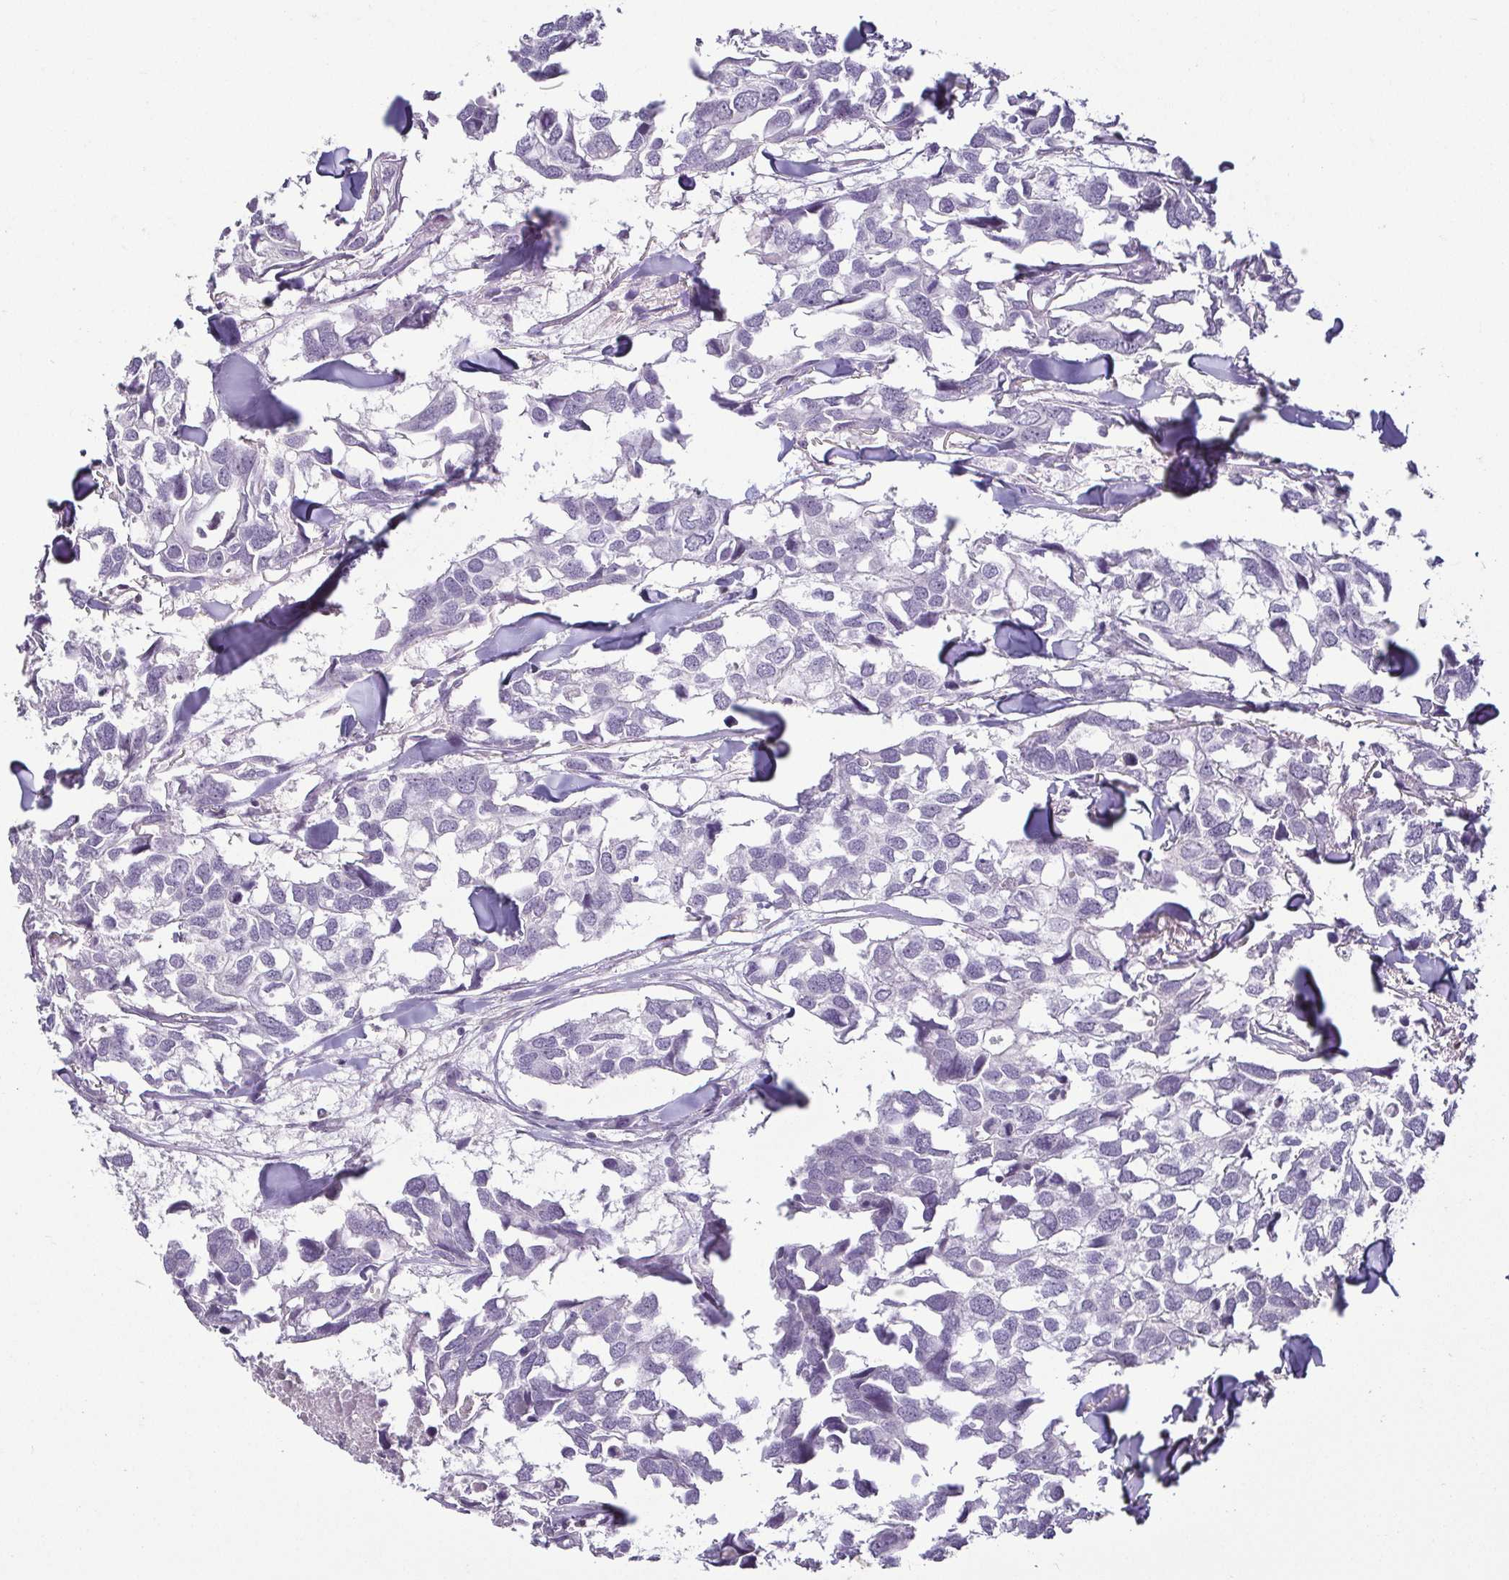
{"staining": {"intensity": "negative", "quantity": "none", "location": "none"}, "tissue": "breast cancer", "cell_type": "Tumor cells", "image_type": "cancer", "snomed": [{"axis": "morphology", "description": "Duct carcinoma"}, {"axis": "topography", "description": "Breast"}], "caption": "Intraductal carcinoma (breast) stained for a protein using immunohistochemistry displays no expression tumor cells.", "gene": "HOPX", "patient": {"sex": "female", "age": 83}}